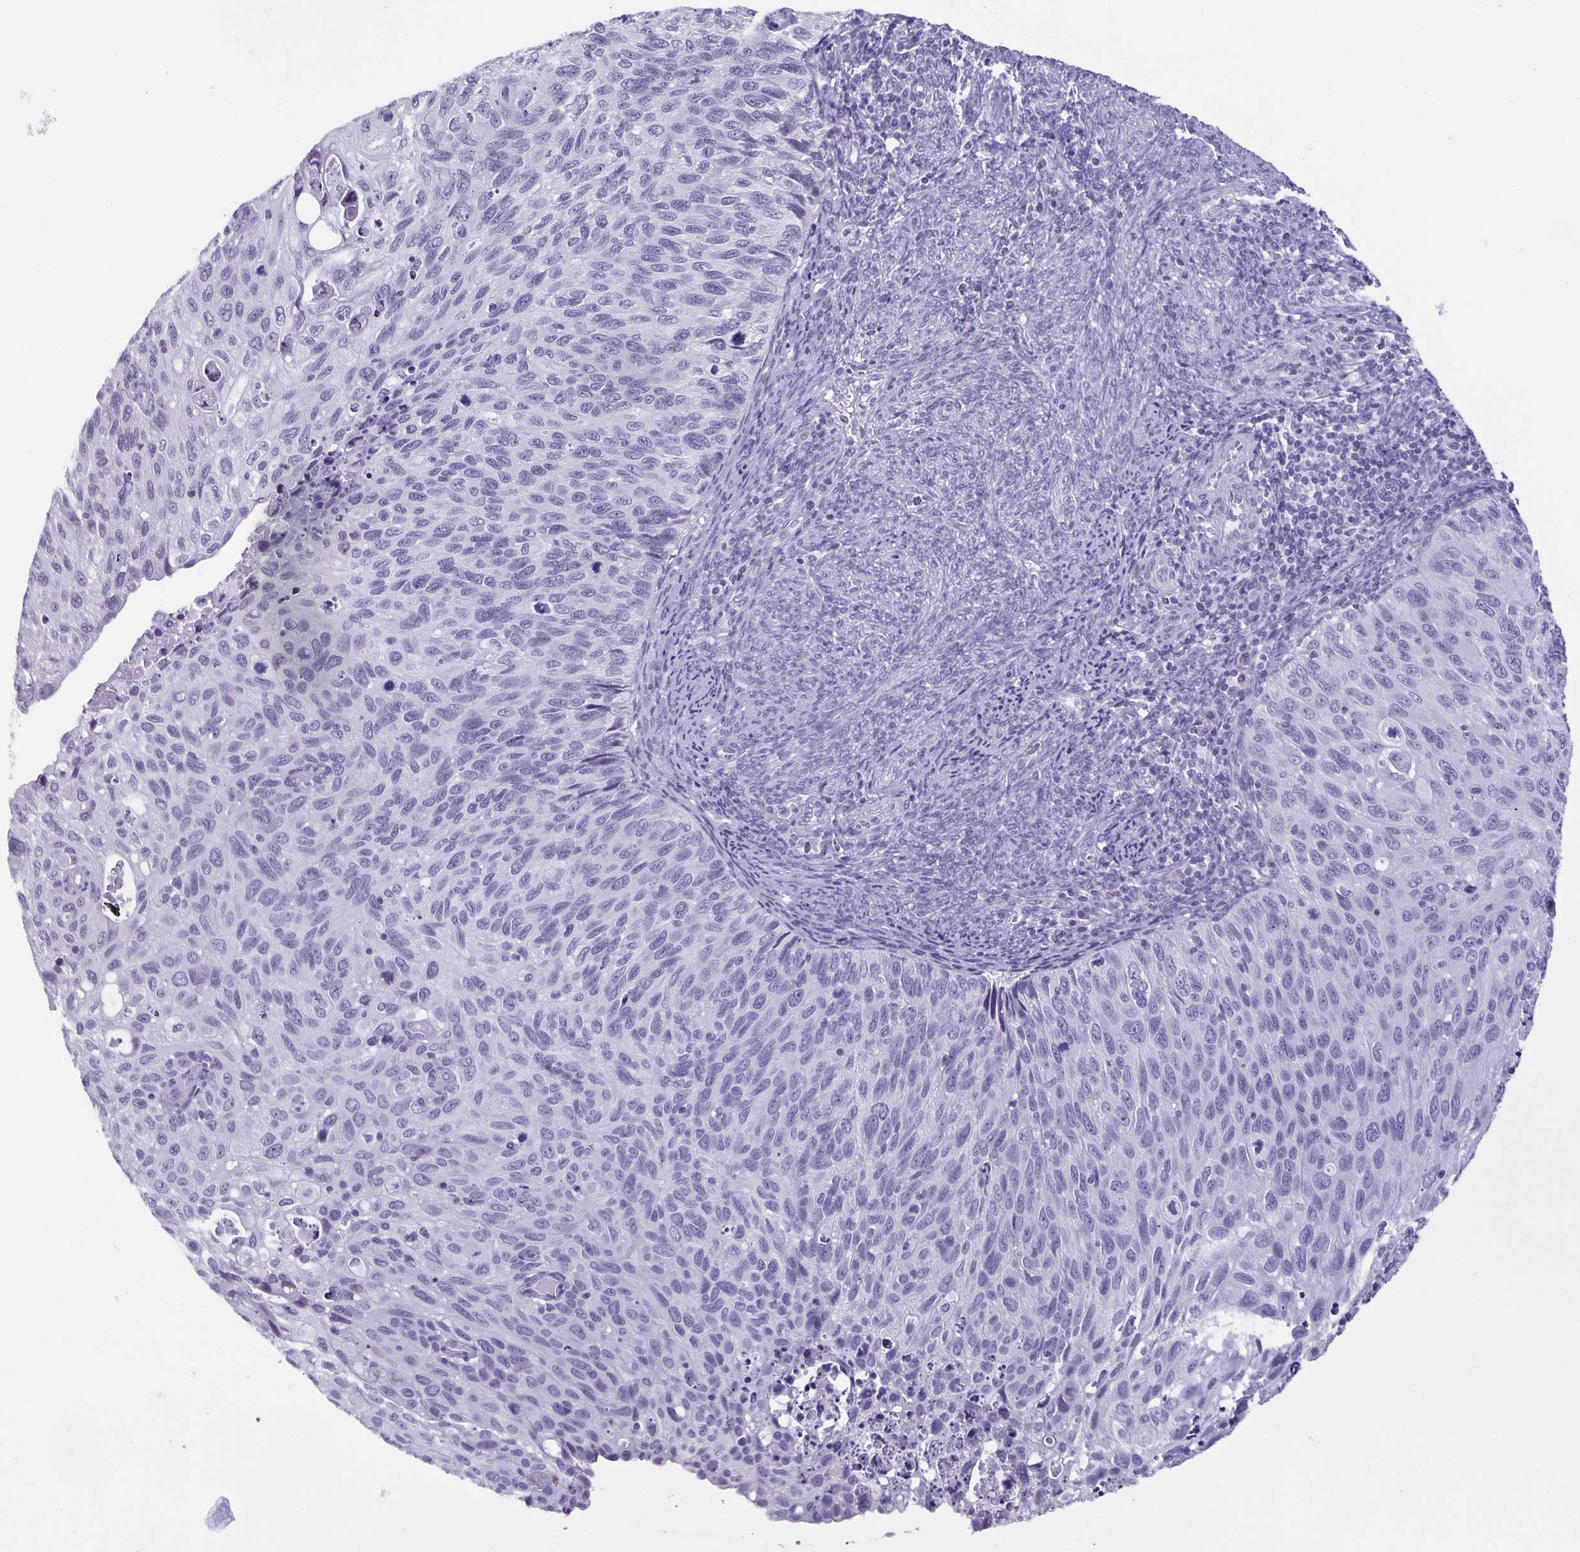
{"staining": {"intensity": "negative", "quantity": "none", "location": "none"}, "tissue": "cervical cancer", "cell_type": "Tumor cells", "image_type": "cancer", "snomed": [{"axis": "morphology", "description": "Squamous cell carcinoma, NOS"}, {"axis": "topography", "description": "Cervix"}], "caption": "This is a micrograph of IHC staining of cervical cancer (squamous cell carcinoma), which shows no expression in tumor cells.", "gene": "OLIG2", "patient": {"sex": "female", "age": 70}}